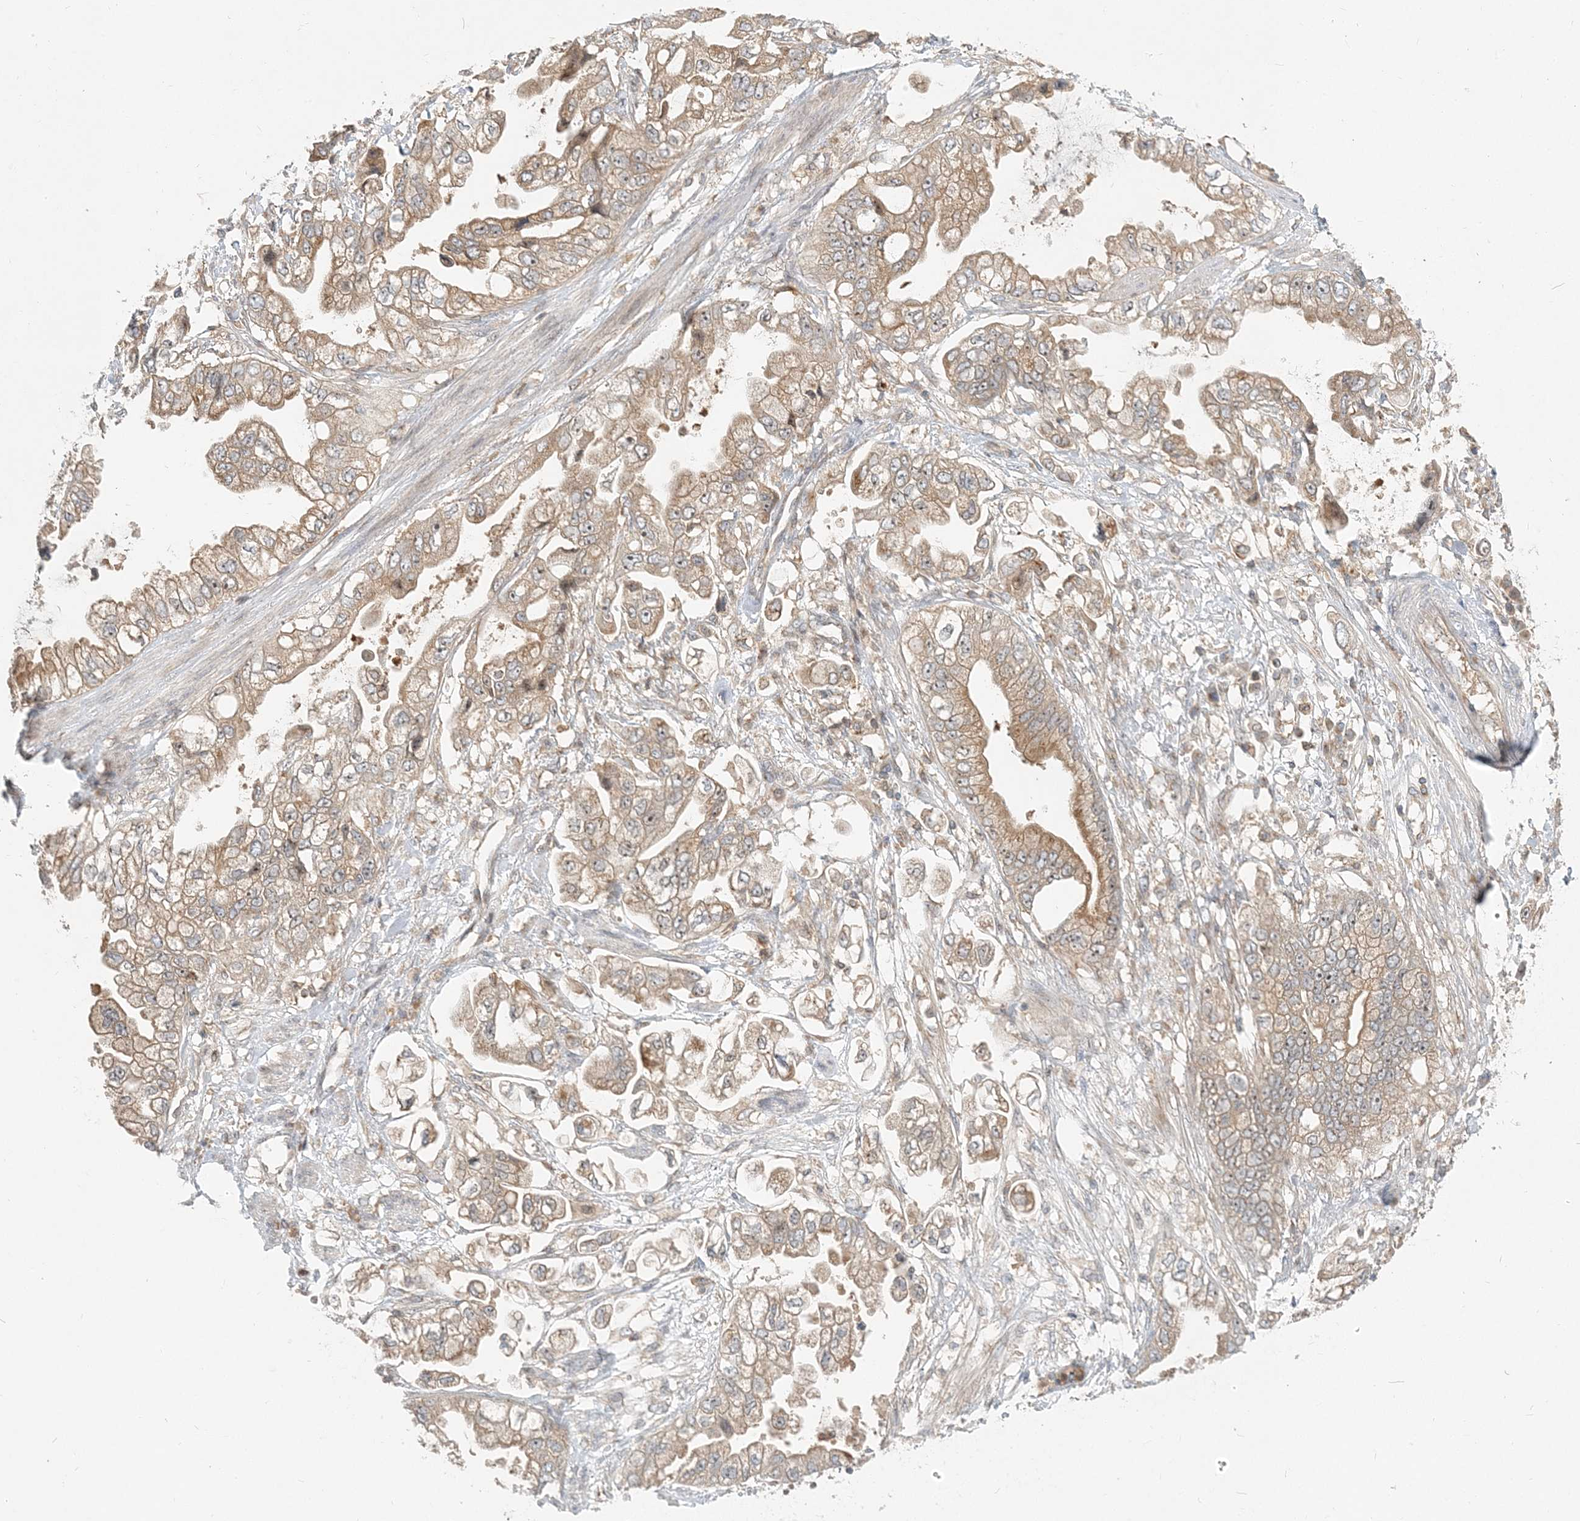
{"staining": {"intensity": "weak", "quantity": ">75%", "location": "cytoplasmic/membranous,nuclear"}, "tissue": "stomach cancer", "cell_type": "Tumor cells", "image_type": "cancer", "snomed": [{"axis": "morphology", "description": "Adenocarcinoma, NOS"}, {"axis": "topography", "description": "Stomach"}], "caption": "Brown immunohistochemical staining in stomach cancer exhibits weak cytoplasmic/membranous and nuclear expression in approximately >75% of tumor cells.", "gene": "AP1AR", "patient": {"sex": "male", "age": 62}}